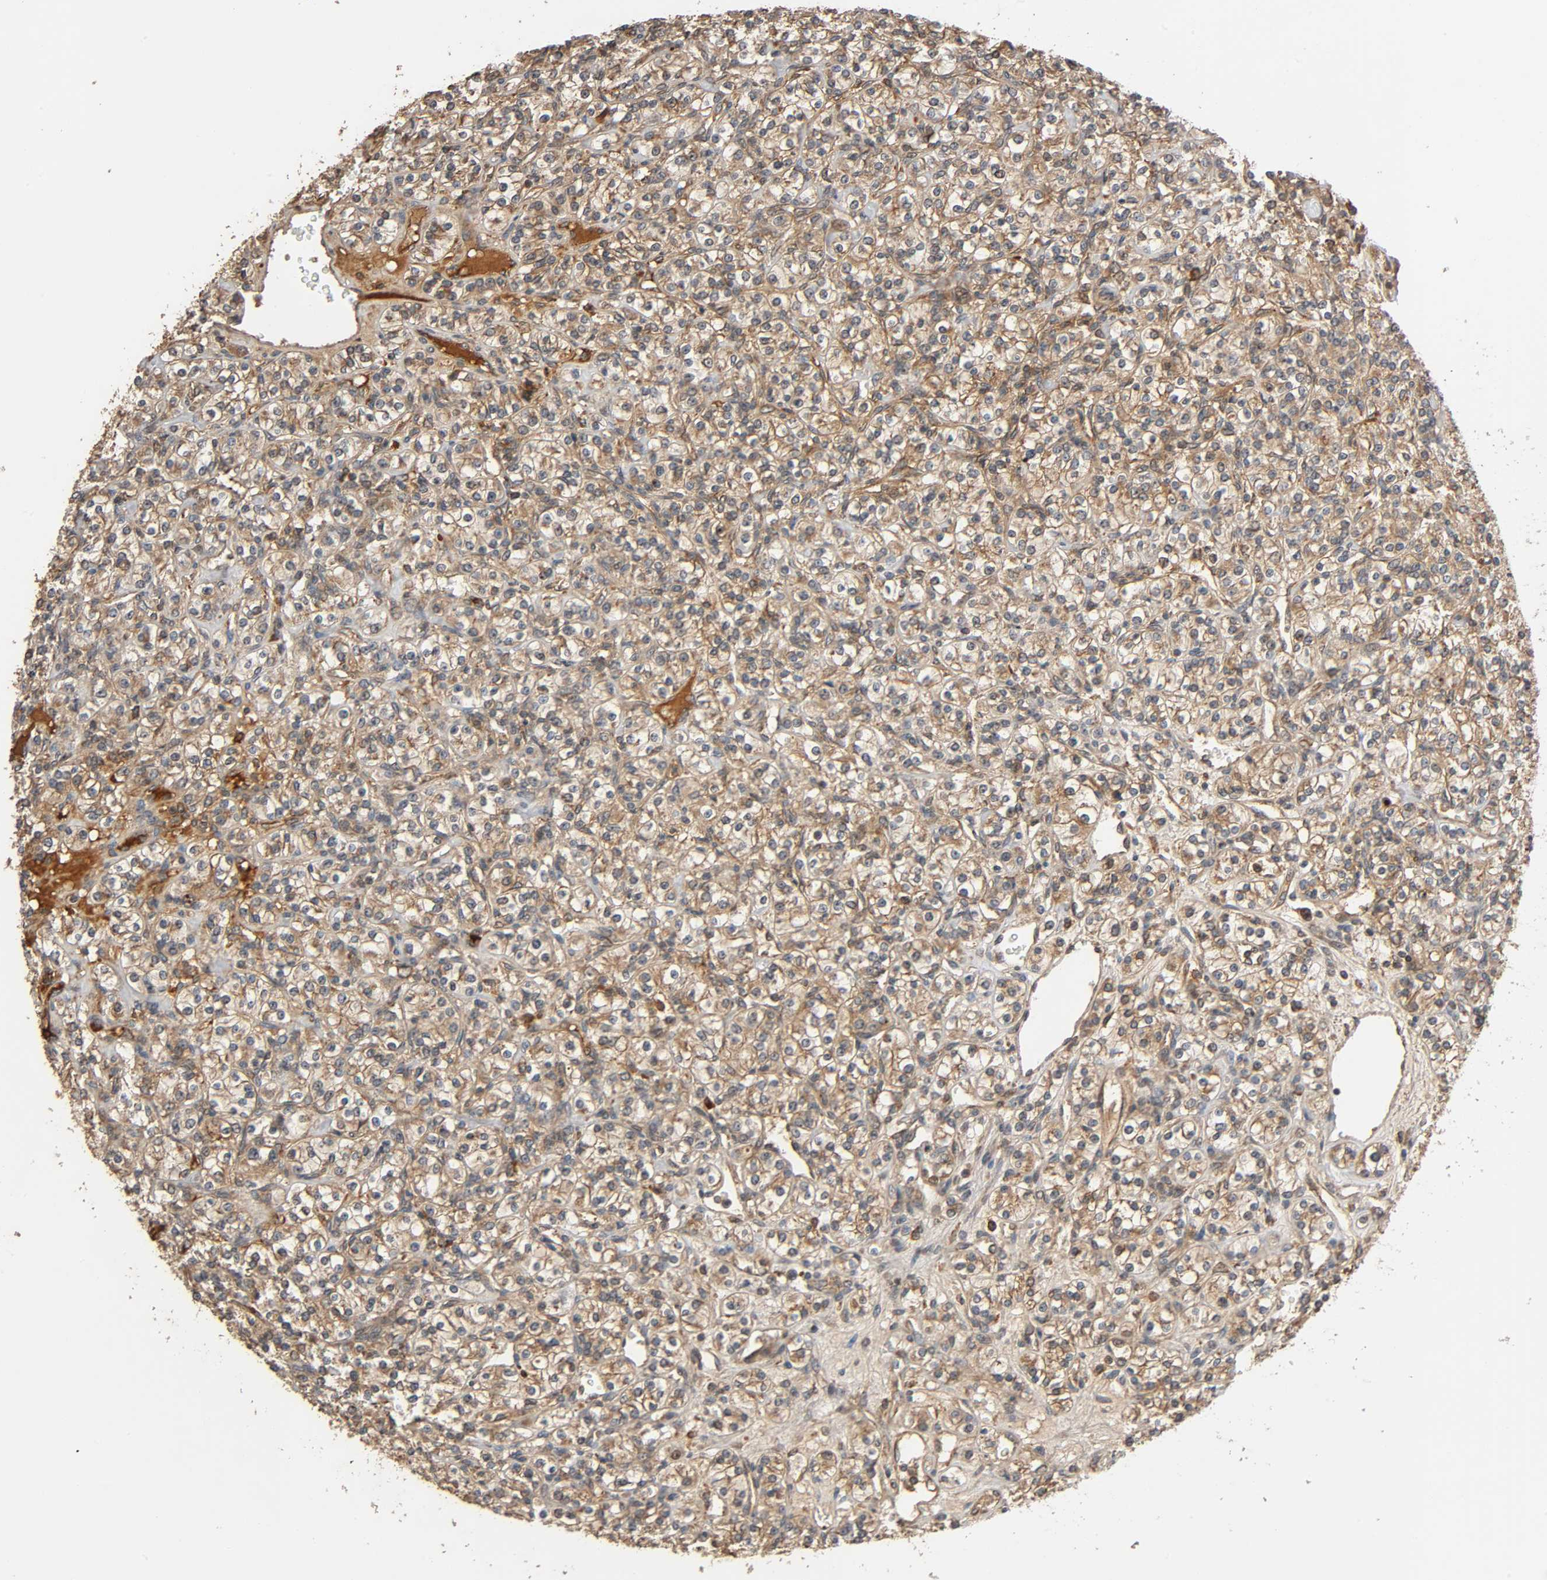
{"staining": {"intensity": "moderate", "quantity": ">75%", "location": "cytoplasmic/membranous"}, "tissue": "renal cancer", "cell_type": "Tumor cells", "image_type": "cancer", "snomed": [{"axis": "morphology", "description": "Adenocarcinoma, NOS"}, {"axis": "topography", "description": "Kidney"}], "caption": "Protein staining demonstrates moderate cytoplasmic/membranous staining in about >75% of tumor cells in renal adenocarcinoma.", "gene": "MAP3K8", "patient": {"sex": "male", "age": 77}}